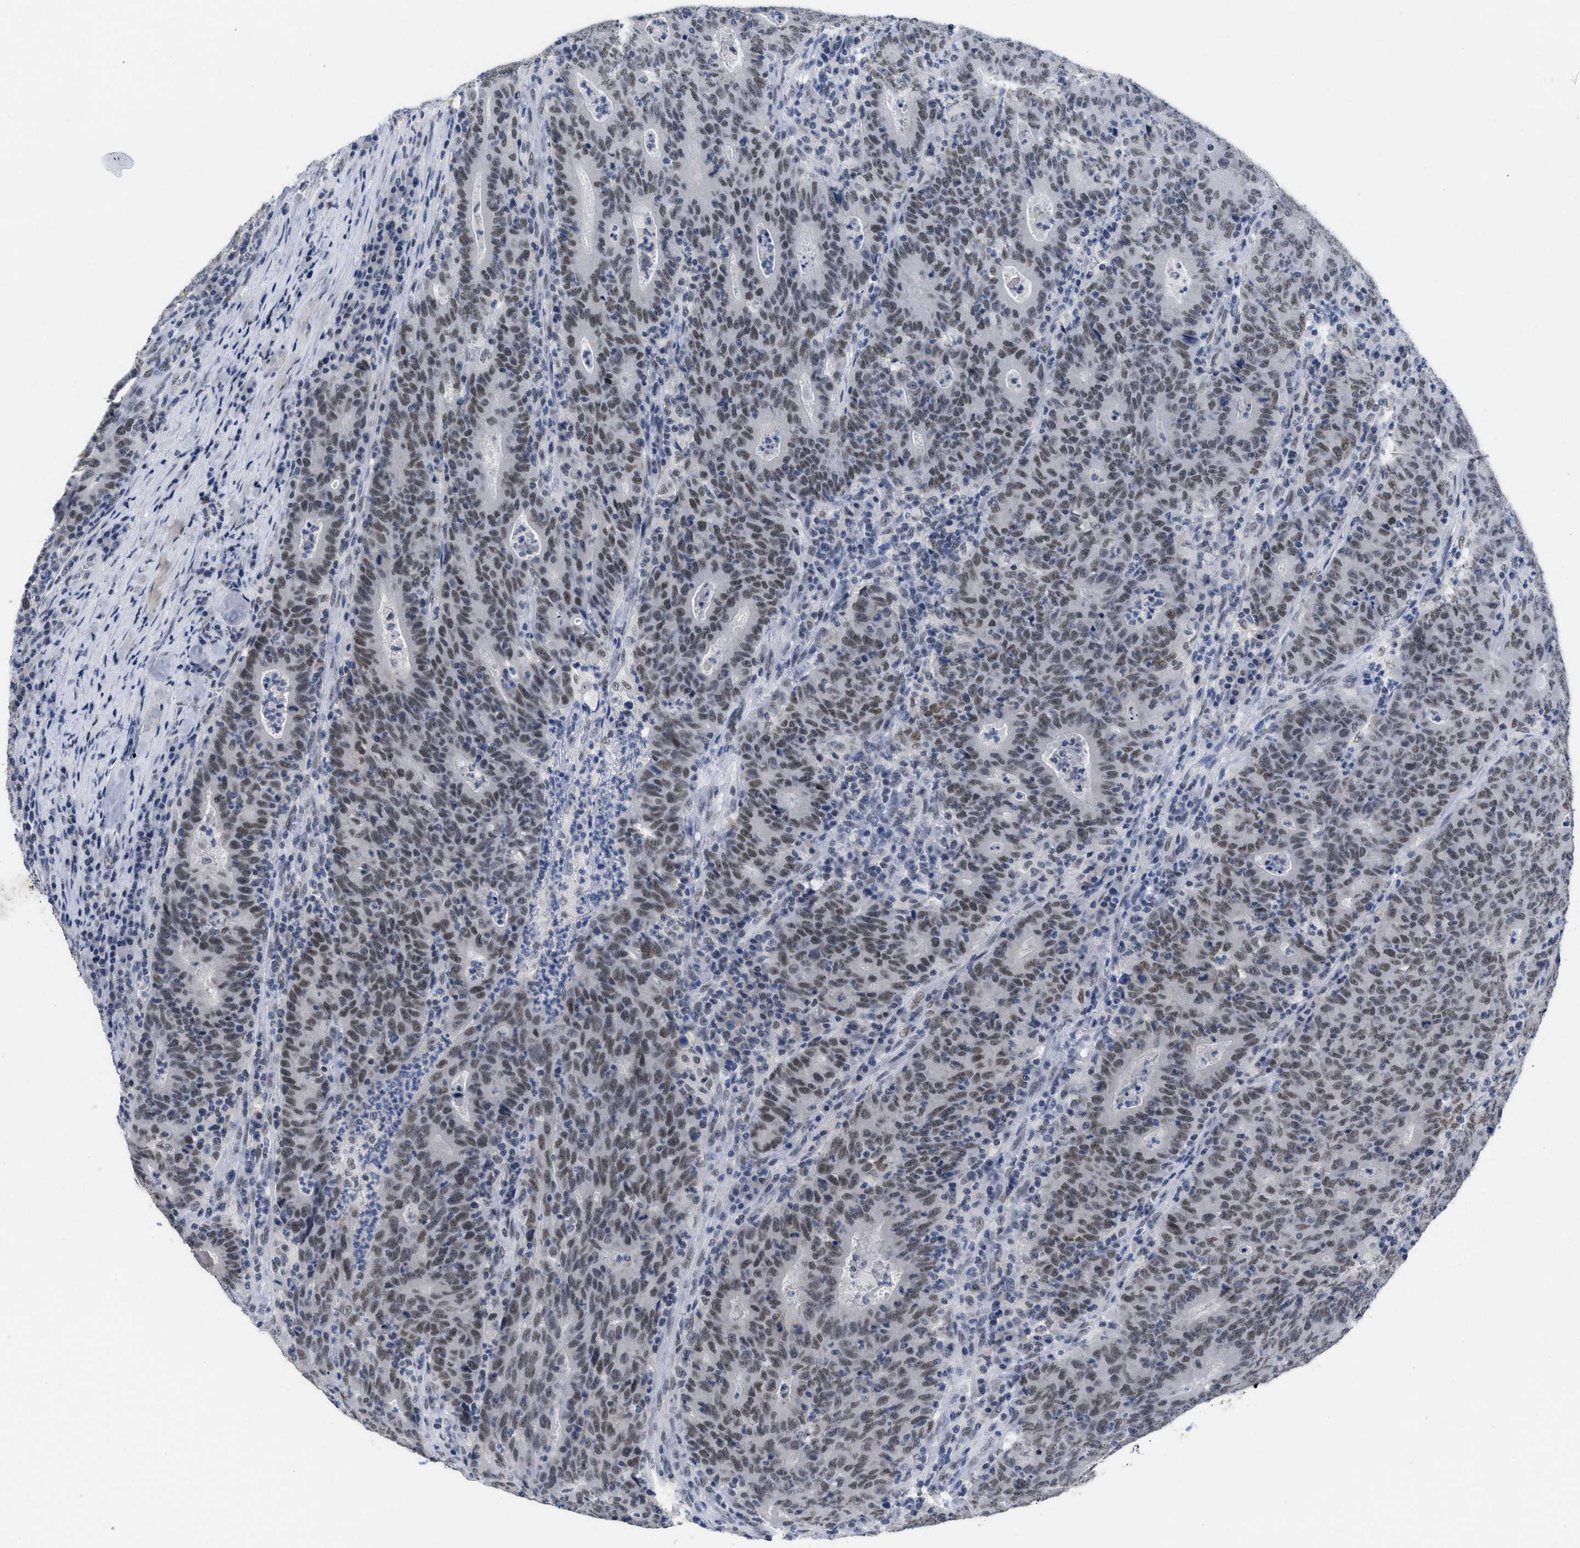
{"staining": {"intensity": "moderate", "quantity": ">75%", "location": "nuclear"}, "tissue": "colorectal cancer", "cell_type": "Tumor cells", "image_type": "cancer", "snomed": [{"axis": "morphology", "description": "Adenocarcinoma, NOS"}, {"axis": "topography", "description": "Colon"}], "caption": "Immunohistochemistry (DAB (3,3'-diaminobenzidine)) staining of human colorectal adenocarcinoma shows moderate nuclear protein positivity in about >75% of tumor cells.", "gene": "GGNBP2", "patient": {"sex": "female", "age": 75}}